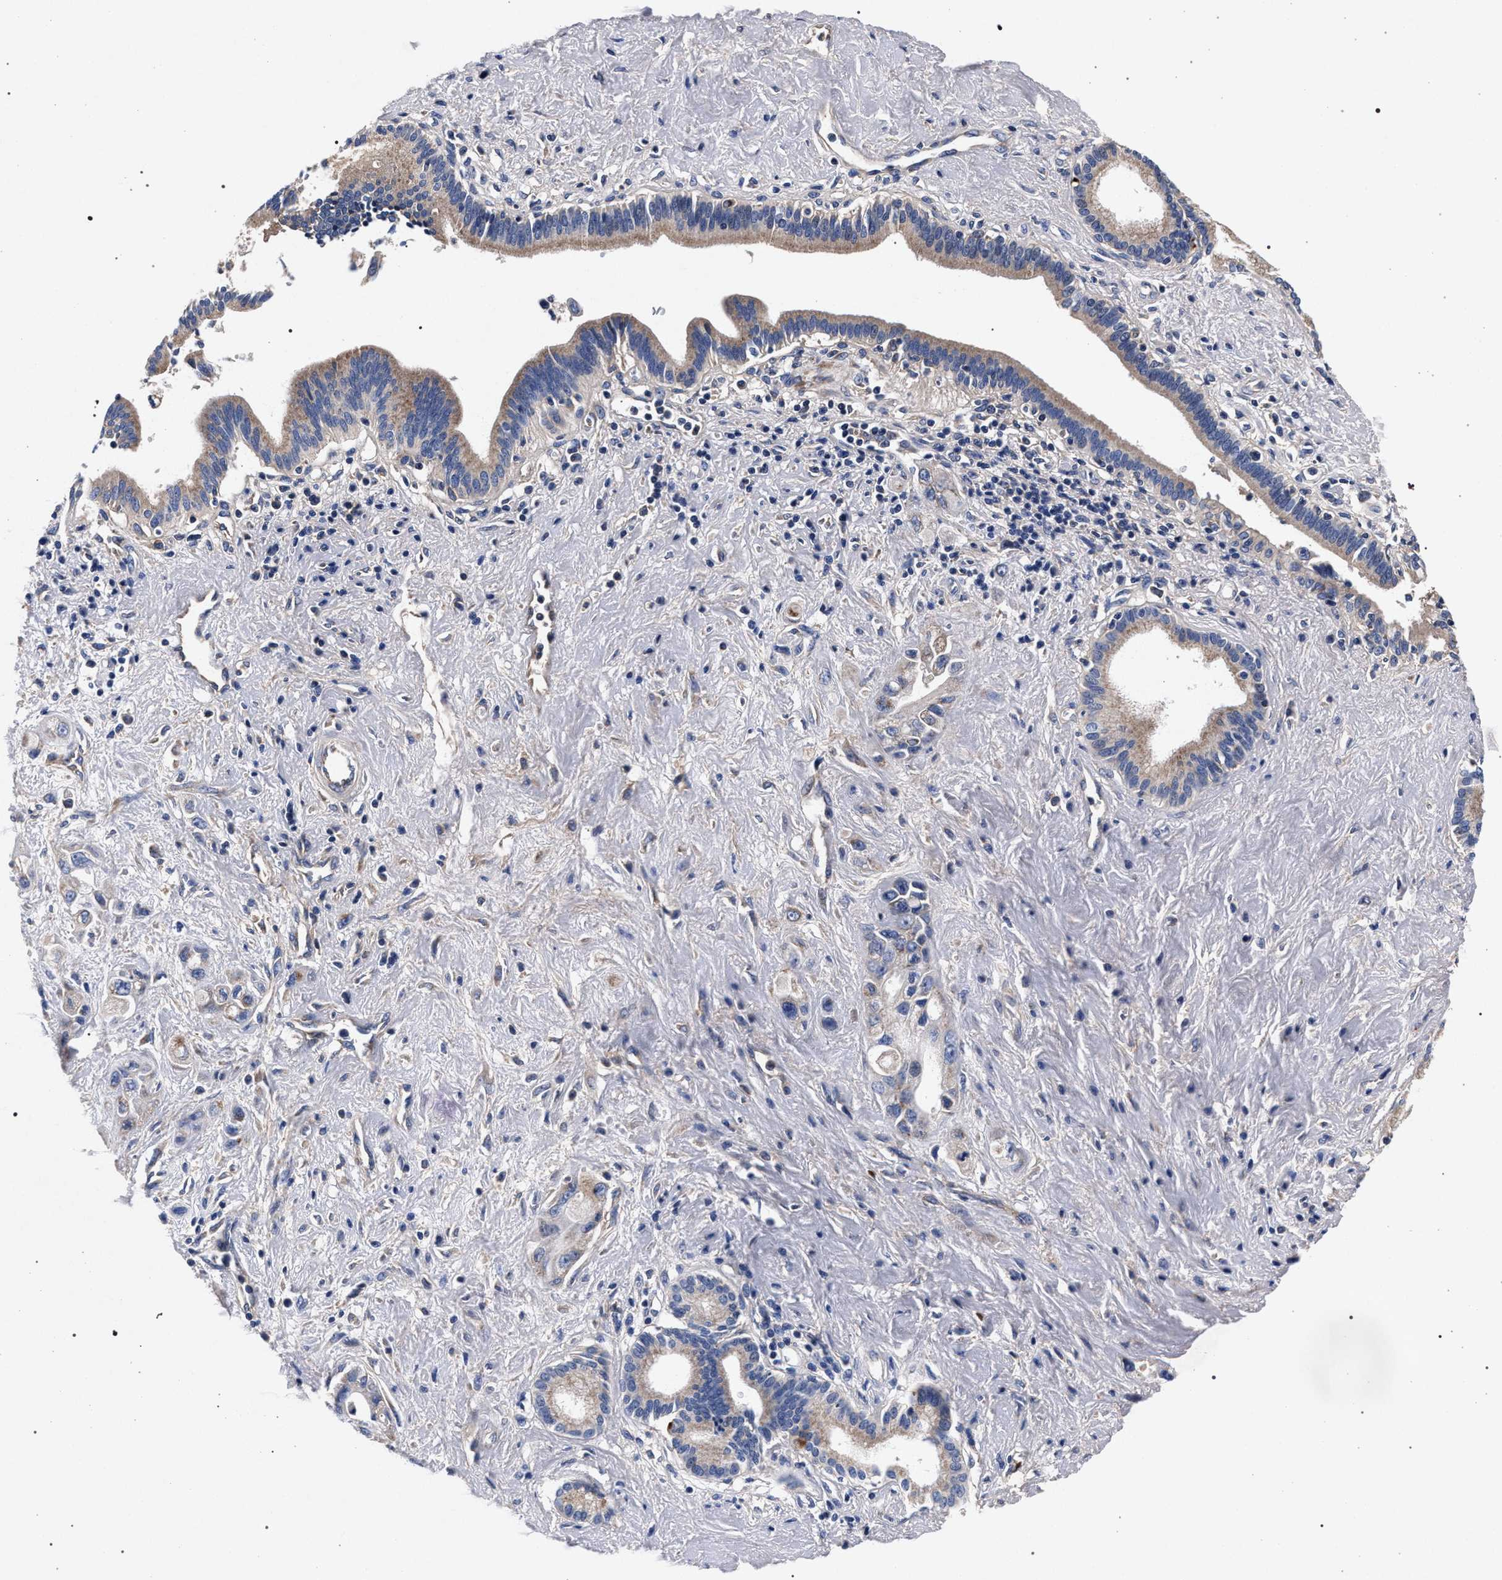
{"staining": {"intensity": "weak", "quantity": "25%-75%", "location": "cytoplasmic/membranous"}, "tissue": "pancreatic cancer", "cell_type": "Tumor cells", "image_type": "cancer", "snomed": [{"axis": "morphology", "description": "Adenocarcinoma, NOS"}, {"axis": "topography", "description": "Pancreas"}], "caption": "Human pancreatic cancer stained with a brown dye reveals weak cytoplasmic/membranous positive staining in about 25%-75% of tumor cells.", "gene": "ACOX1", "patient": {"sex": "female", "age": 66}}